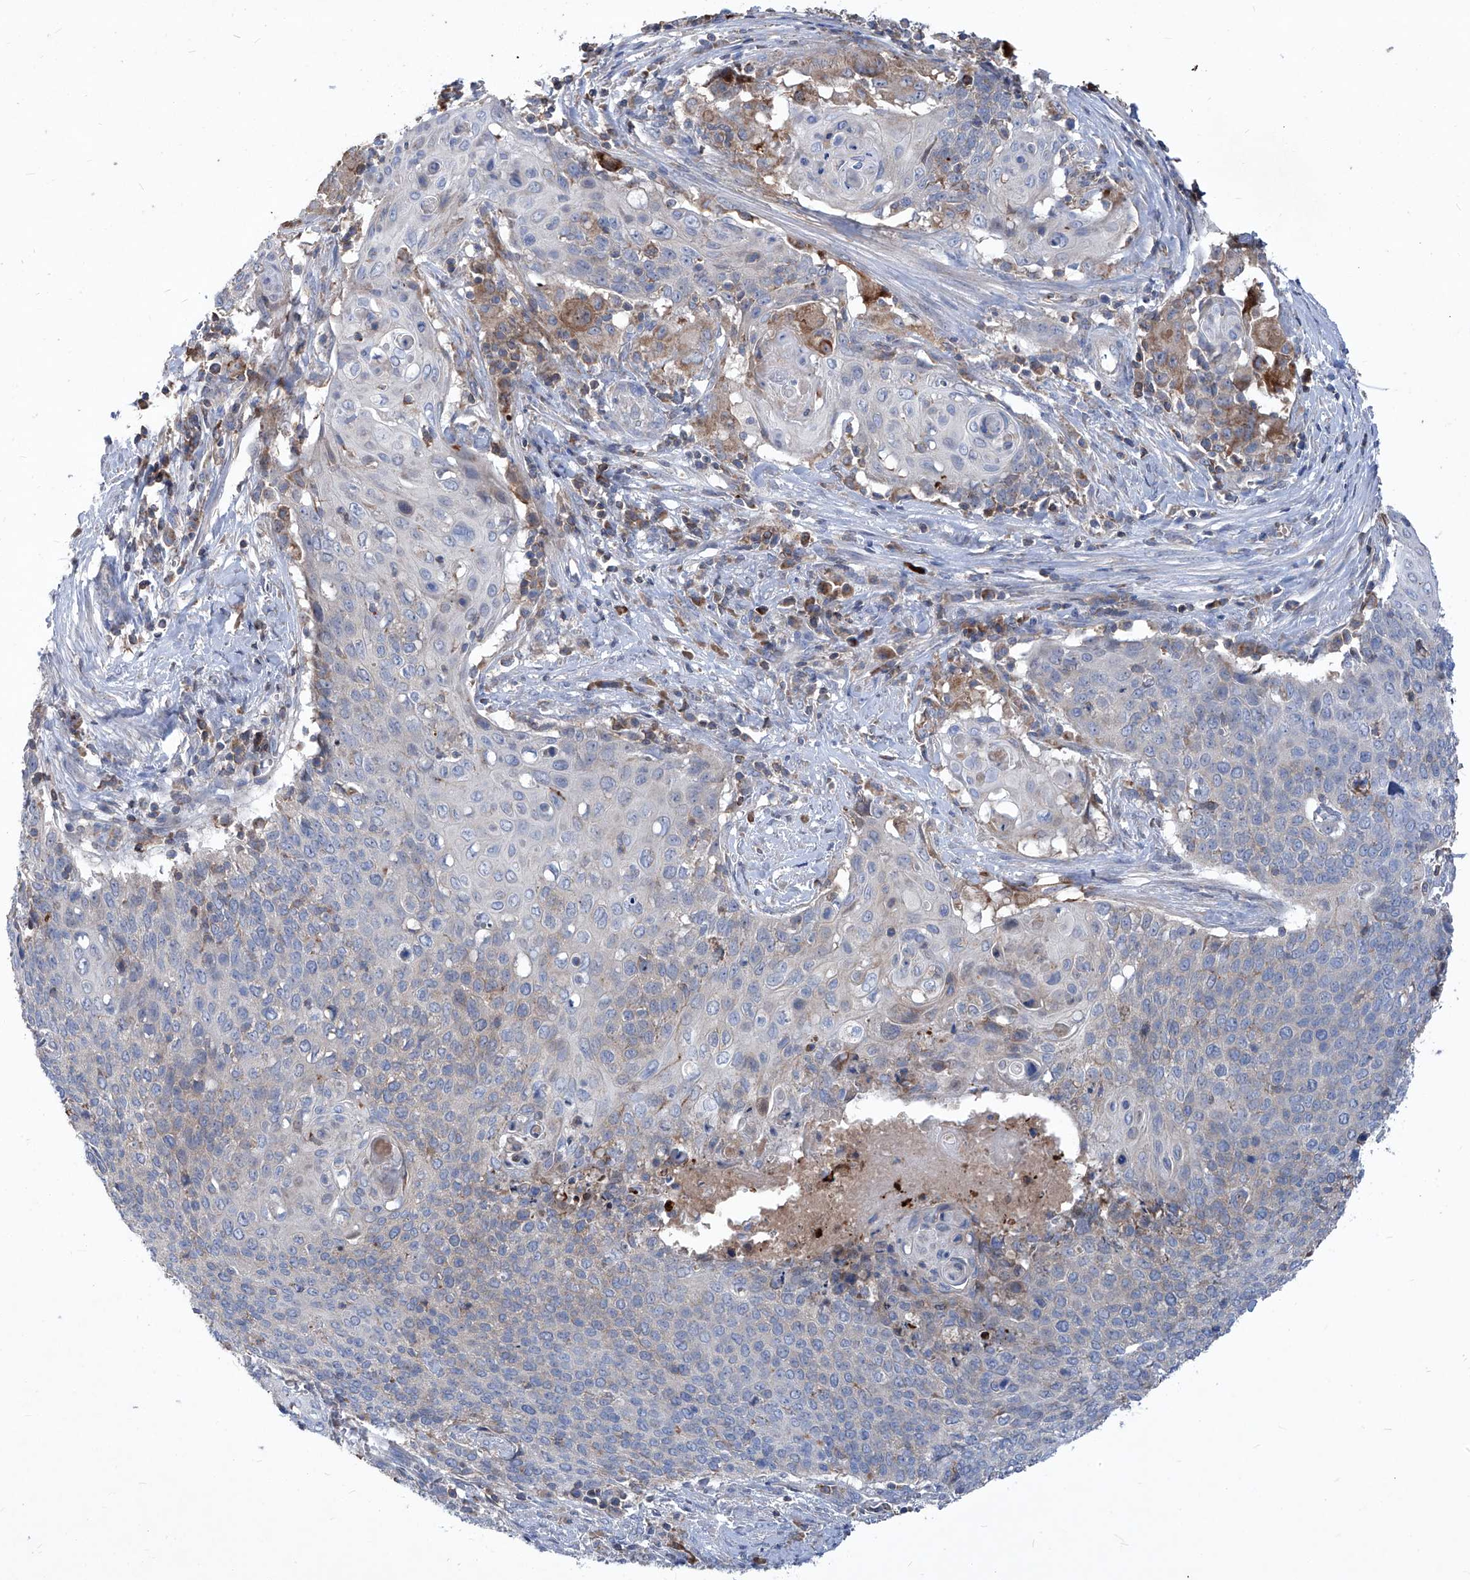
{"staining": {"intensity": "negative", "quantity": "none", "location": "none"}, "tissue": "cervical cancer", "cell_type": "Tumor cells", "image_type": "cancer", "snomed": [{"axis": "morphology", "description": "Squamous cell carcinoma, NOS"}, {"axis": "topography", "description": "Cervix"}], "caption": "This micrograph is of cervical cancer stained with IHC to label a protein in brown with the nuclei are counter-stained blue. There is no staining in tumor cells.", "gene": "EPHA8", "patient": {"sex": "female", "age": 39}}